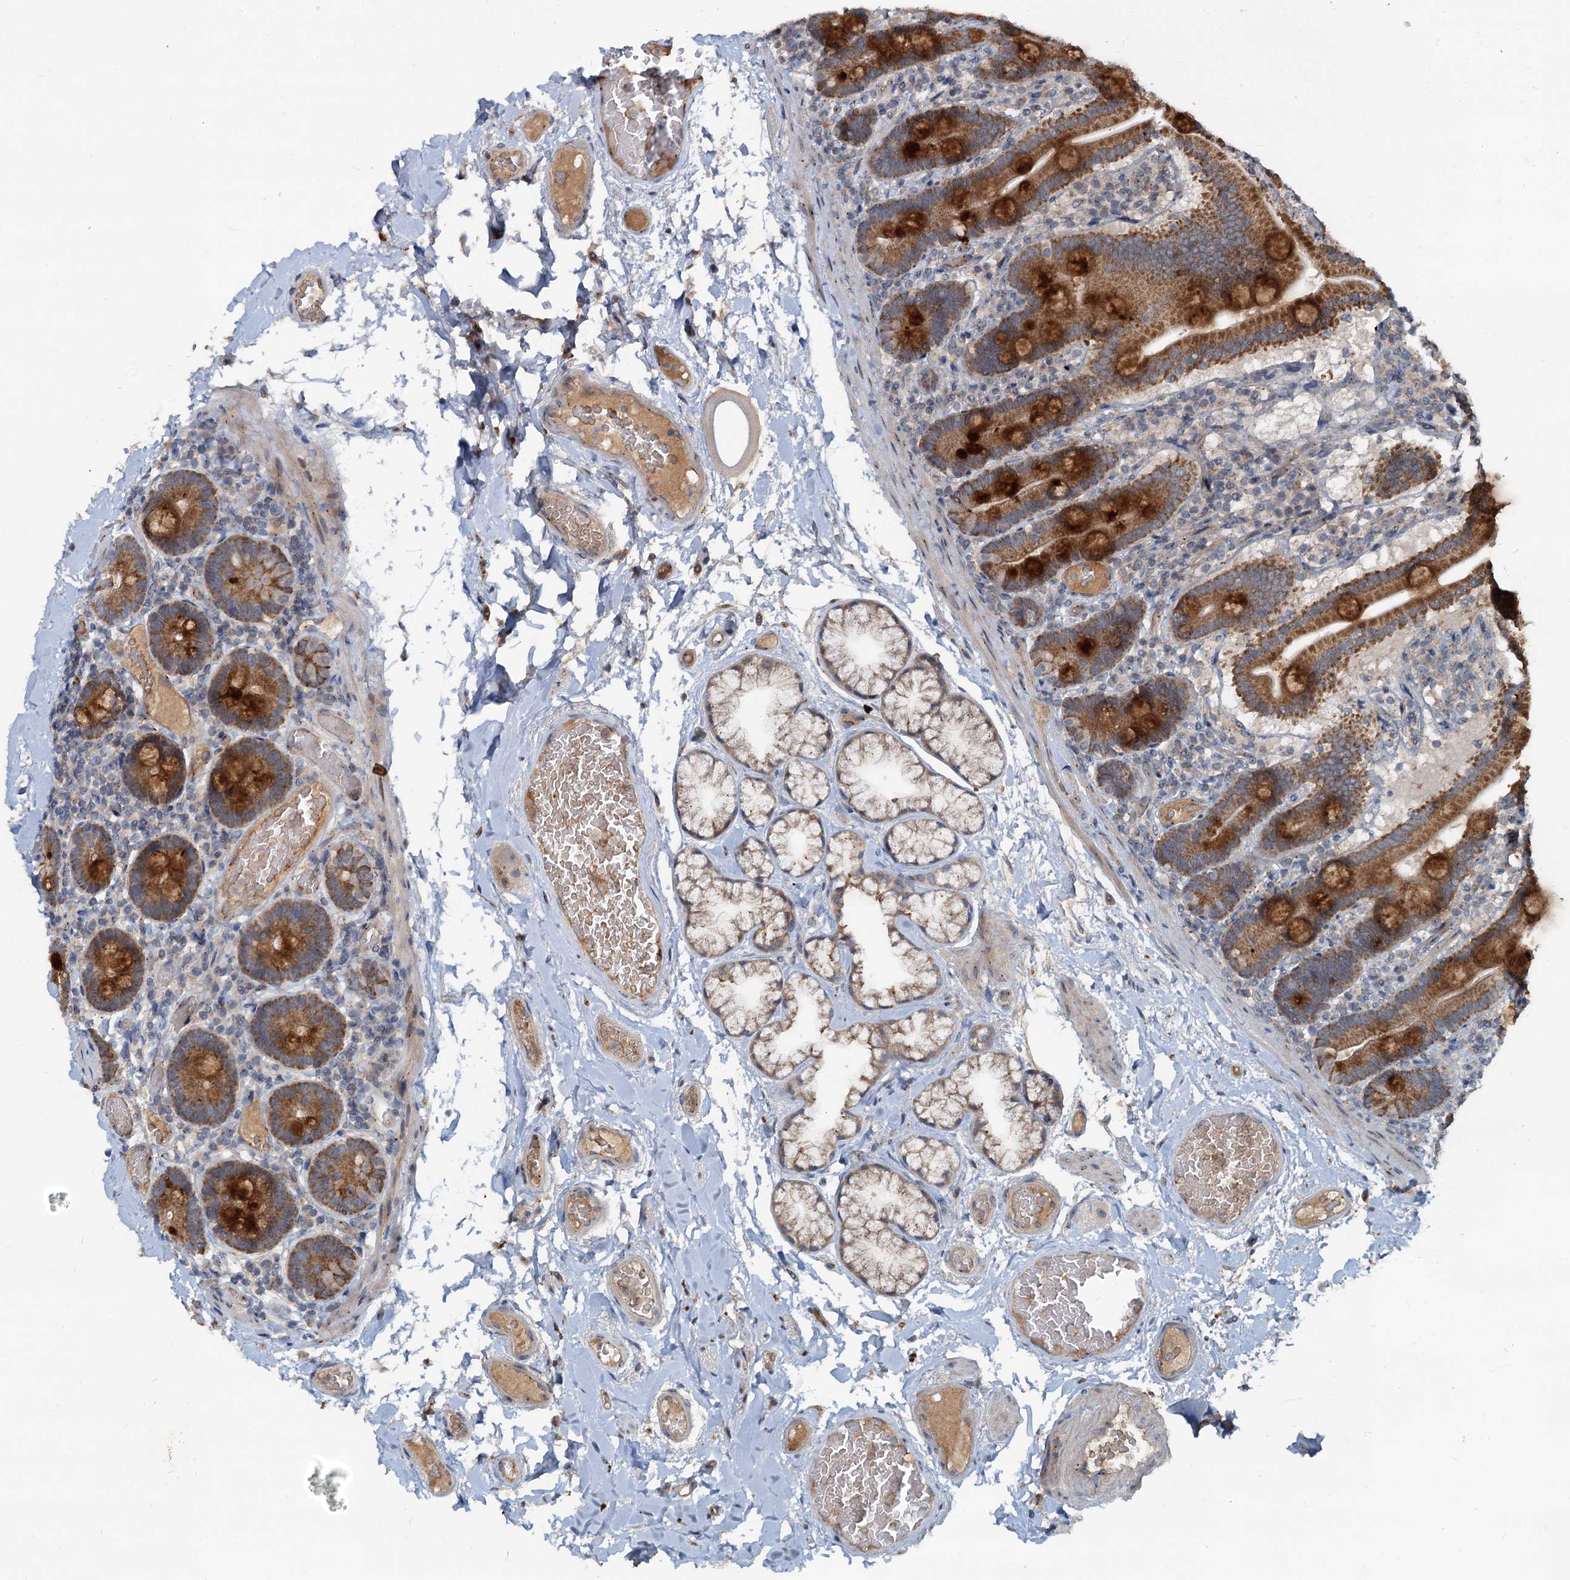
{"staining": {"intensity": "strong", "quantity": ">75%", "location": "cytoplasmic/membranous"}, "tissue": "duodenum", "cell_type": "Glandular cells", "image_type": "normal", "snomed": [{"axis": "morphology", "description": "Normal tissue, NOS"}, {"axis": "topography", "description": "Duodenum"}], "caption": "This image demonstrates IHC staining of unremarkable duodenum, with high strong cytoplasmic/membranous staining in approximately >75% of glandular cells.", "gene": "CEP68", "patient": {"sex": "male", "age": 55}}